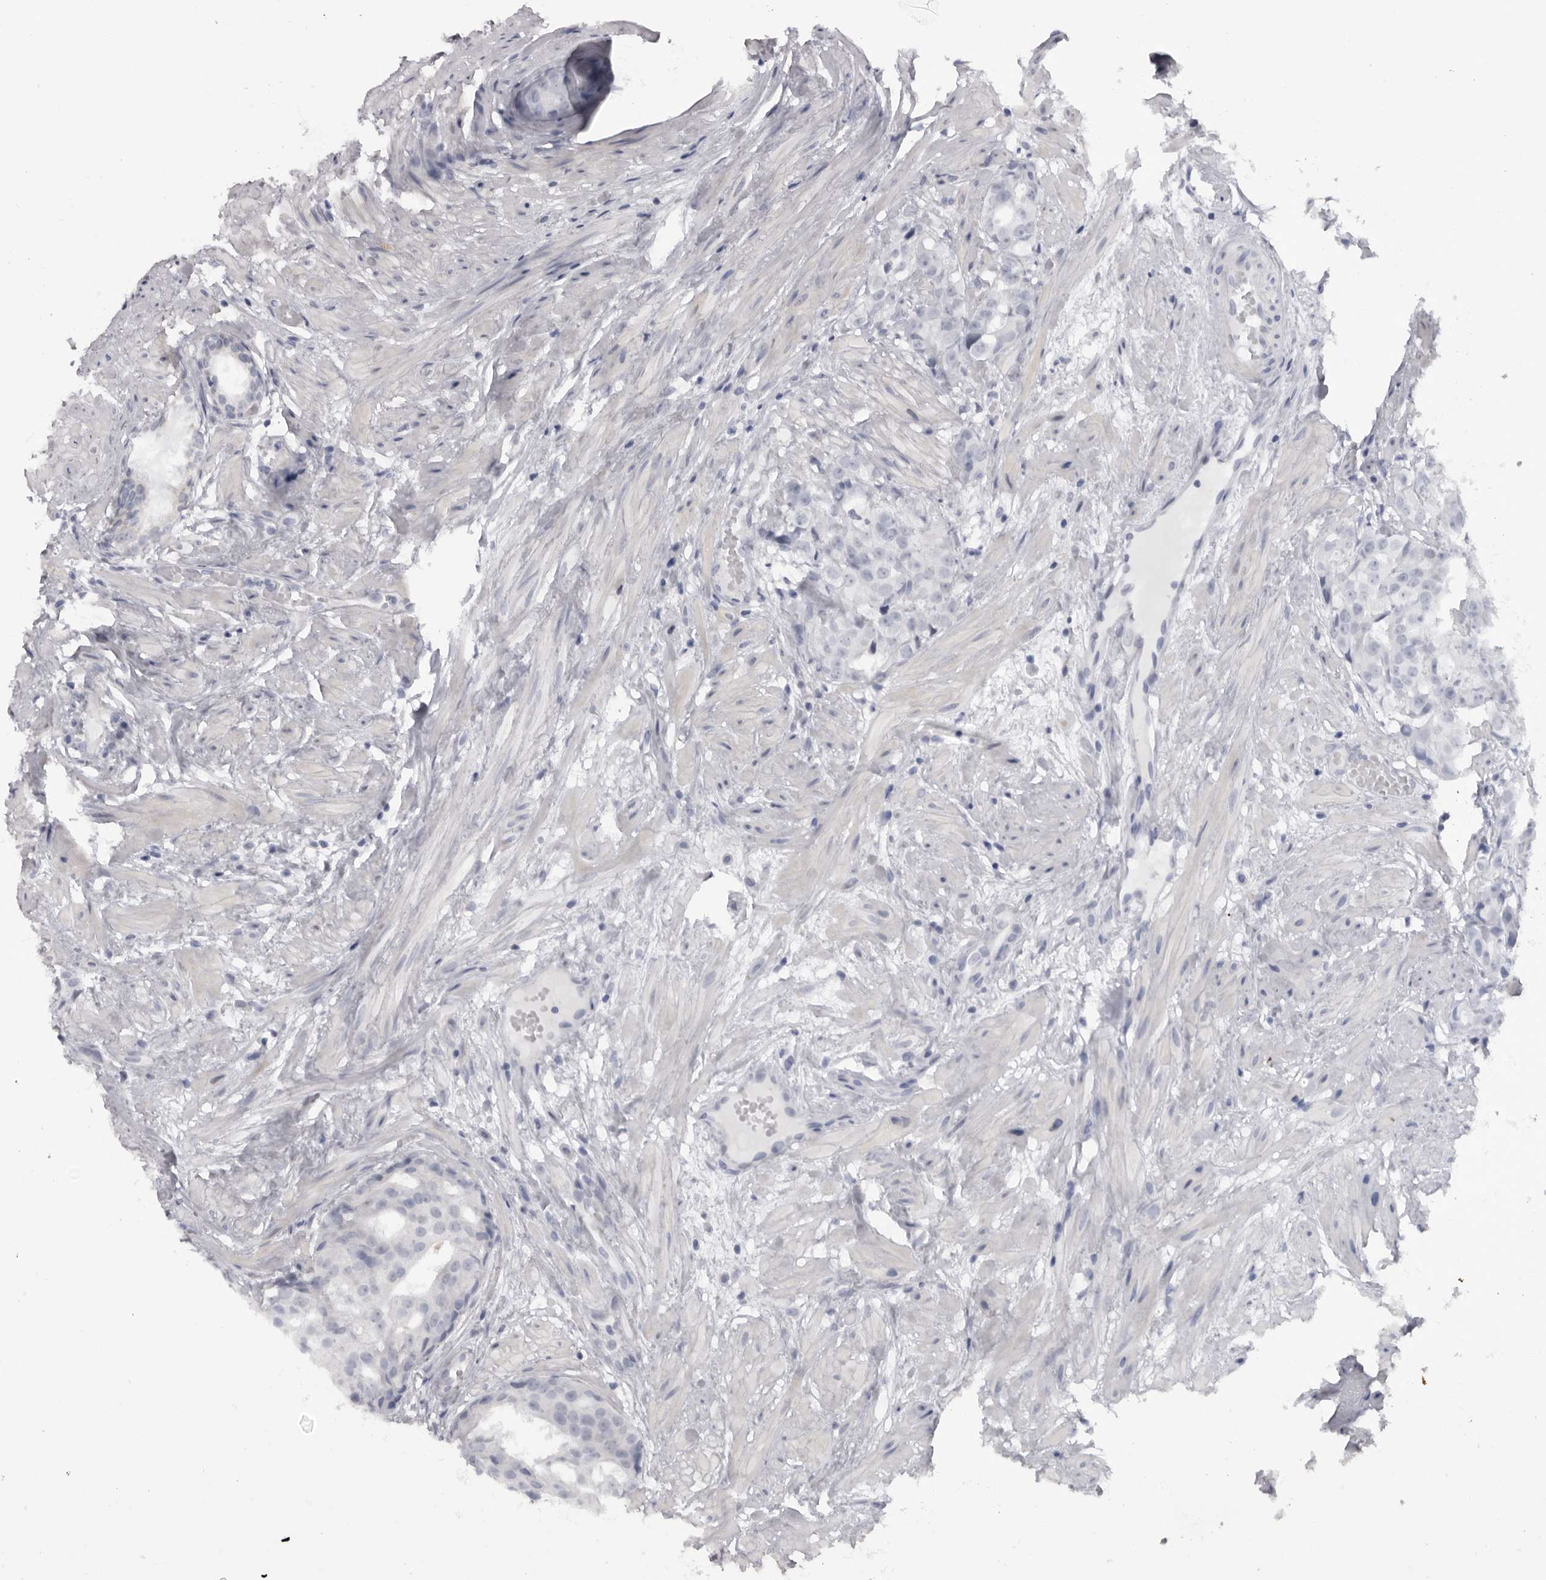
{"staining": {"intensity": "negative", "quantity": "none", "location": "none"}, "tissue": "prostate cancer", "cell_type": "Tumor cells", "image_type": "cancer", "snomed": [{"axis": "morphology", "description": "Adenocarcinoma, Low grade"}, {"axis": "topography", "description": "Prostate"}], "caption": "Immunohistochemical staining of human prostate cancer (adenocarcinoma (low-grade)) reveals no significant positivity in tumor cells.", "gene": "DNAH14", "patient": {"sex": "male", "age": 88}}